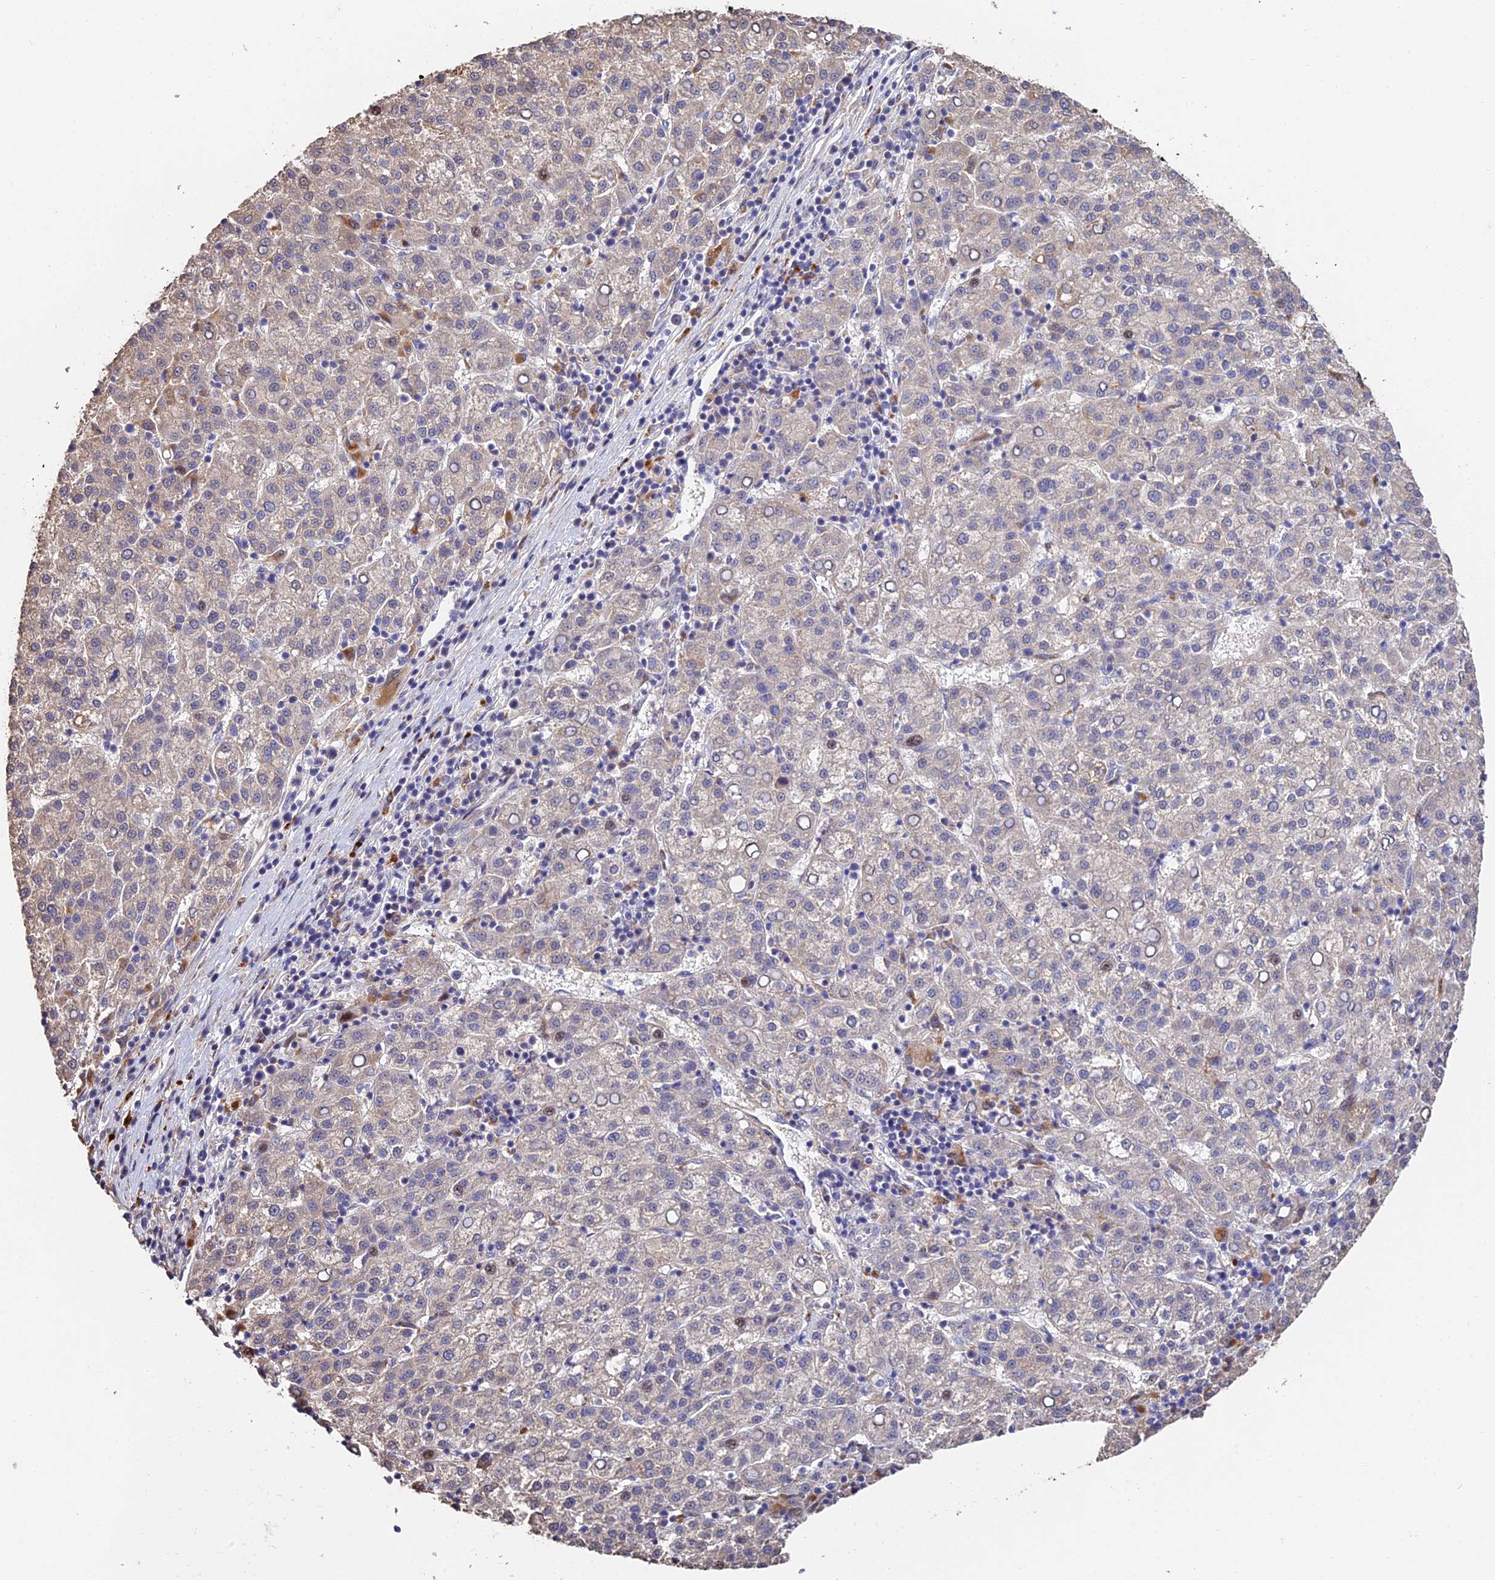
{"staining": {"intensity": "negative", "quantity": "none", "location": "none"}, "tissue": "liver cancer", "cell_type": "Tumor cells", "image_type": "cancer", "snomed": [{"axis": "morphology", "description": "Carcinoma, Hepatocellular, NOS"}, {"axis": "topography", "description": "Liver"}], "caption": "An IHC histopathology image of hepatocellular carcinoma (liver) is shown. There is no staining in tumor cells of hepatocellular carcinoma (liver). (DAB (3,3'-diaminobenzidine) IHC, high magnification).", "gene": "ACTR5", "patient": {"sex": "female", "age": 58}}